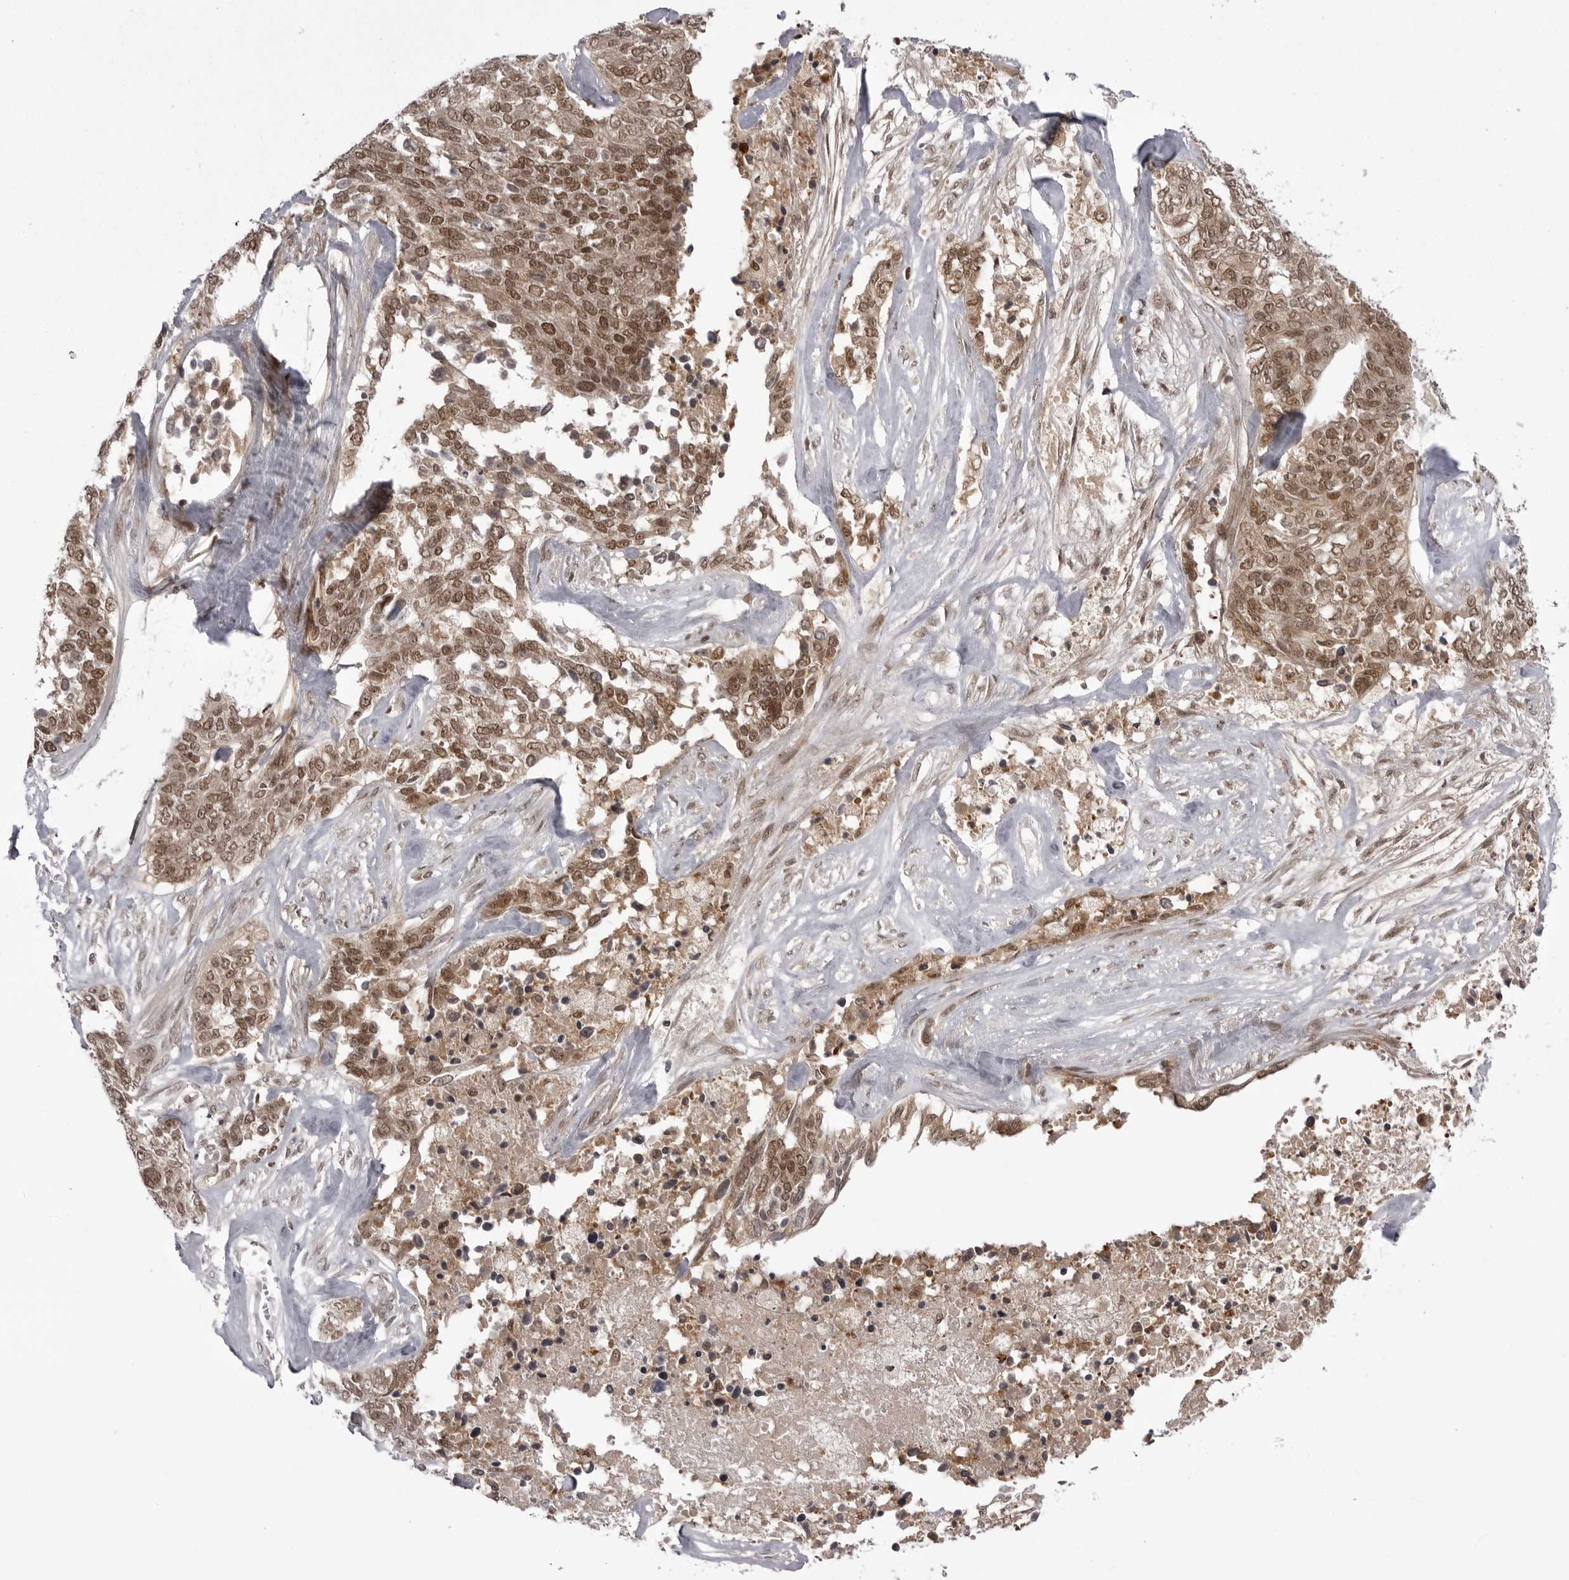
{"staining": {"intensity": "moderate", "quantity": ">75%", "location": "cytoplasmic/membranous,nuclear"}, "tissue": "ovarian cancer", "cell_type": "Tumor cells", "image_type": "cancer", "snomed": [{"axis": "morphology", "description": "Cystadenocarcinoma, serous, NOS"}, {"axis": "topography", "description": "Ovary"}], "caption": "Moderate cytoplasmic/membranous and nuclear positivity is identified in about >75% of tumor cells in ovarian cancer (serous cystadenocarcinoma). Nuclei are stained in blue.", "gene": "PTK2B", "patient": {"sex": "female", "age": 44}}